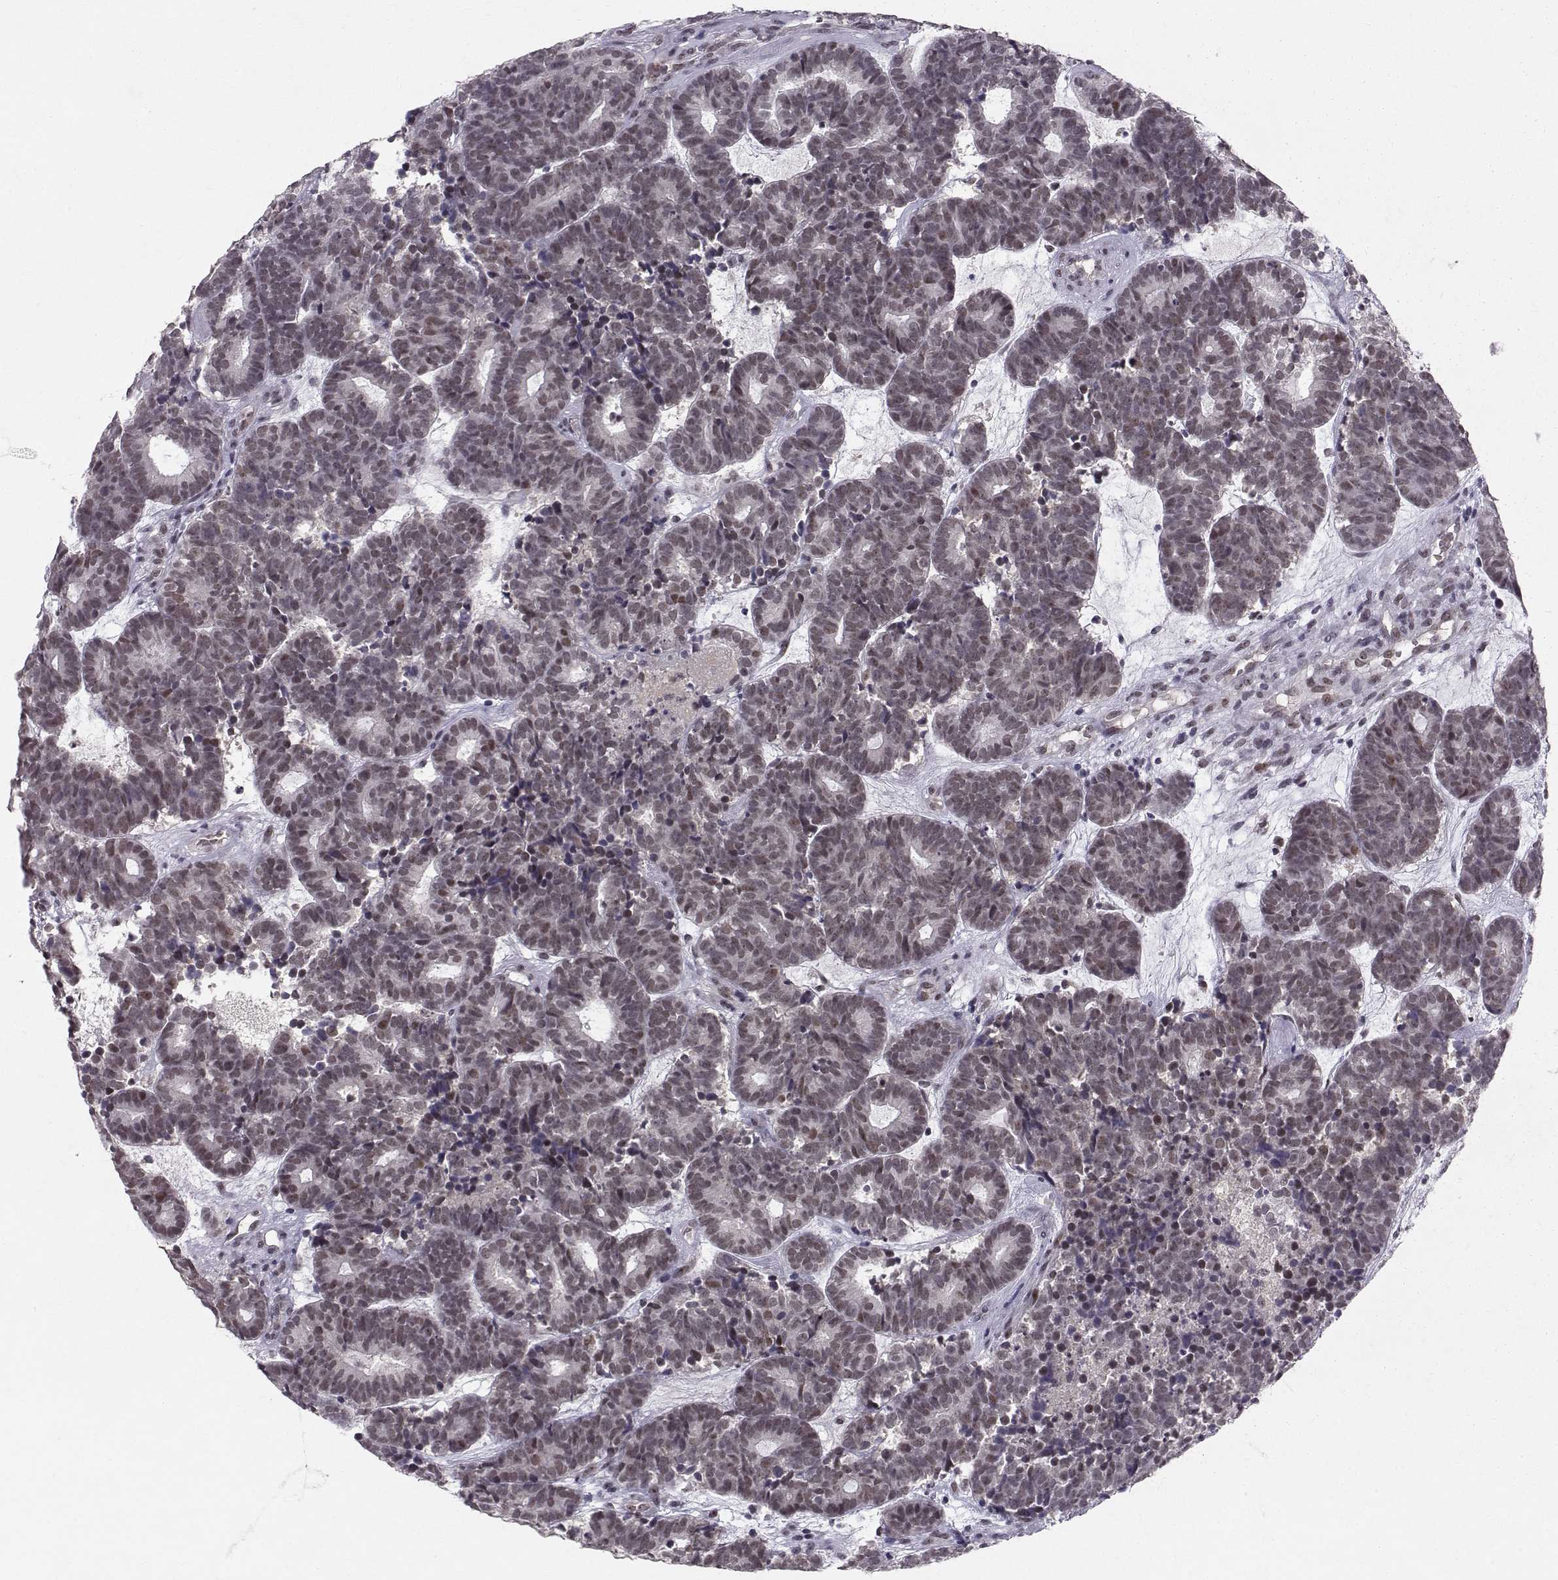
{"staining": {"intensity": "negative", "quantity": "none", "location": "none"}, "tissue": "head and neck cancer", "cell_type": "Tumor cells", "image_type": "cancer", "snomed": [{"axis": "morphology", "description": "Adenocarcinoma, NOS"}, {"axis": "topography", "description": "Head-Neck"}], "caption": "DAB (3,3'-diaminobenzidine) immunohistochemical staining of head and neck adenocarcinoma exhibits no significant staining in tumor cells.", "gene": "RPP38", "patient": {"sex": "female", "age": 81}}